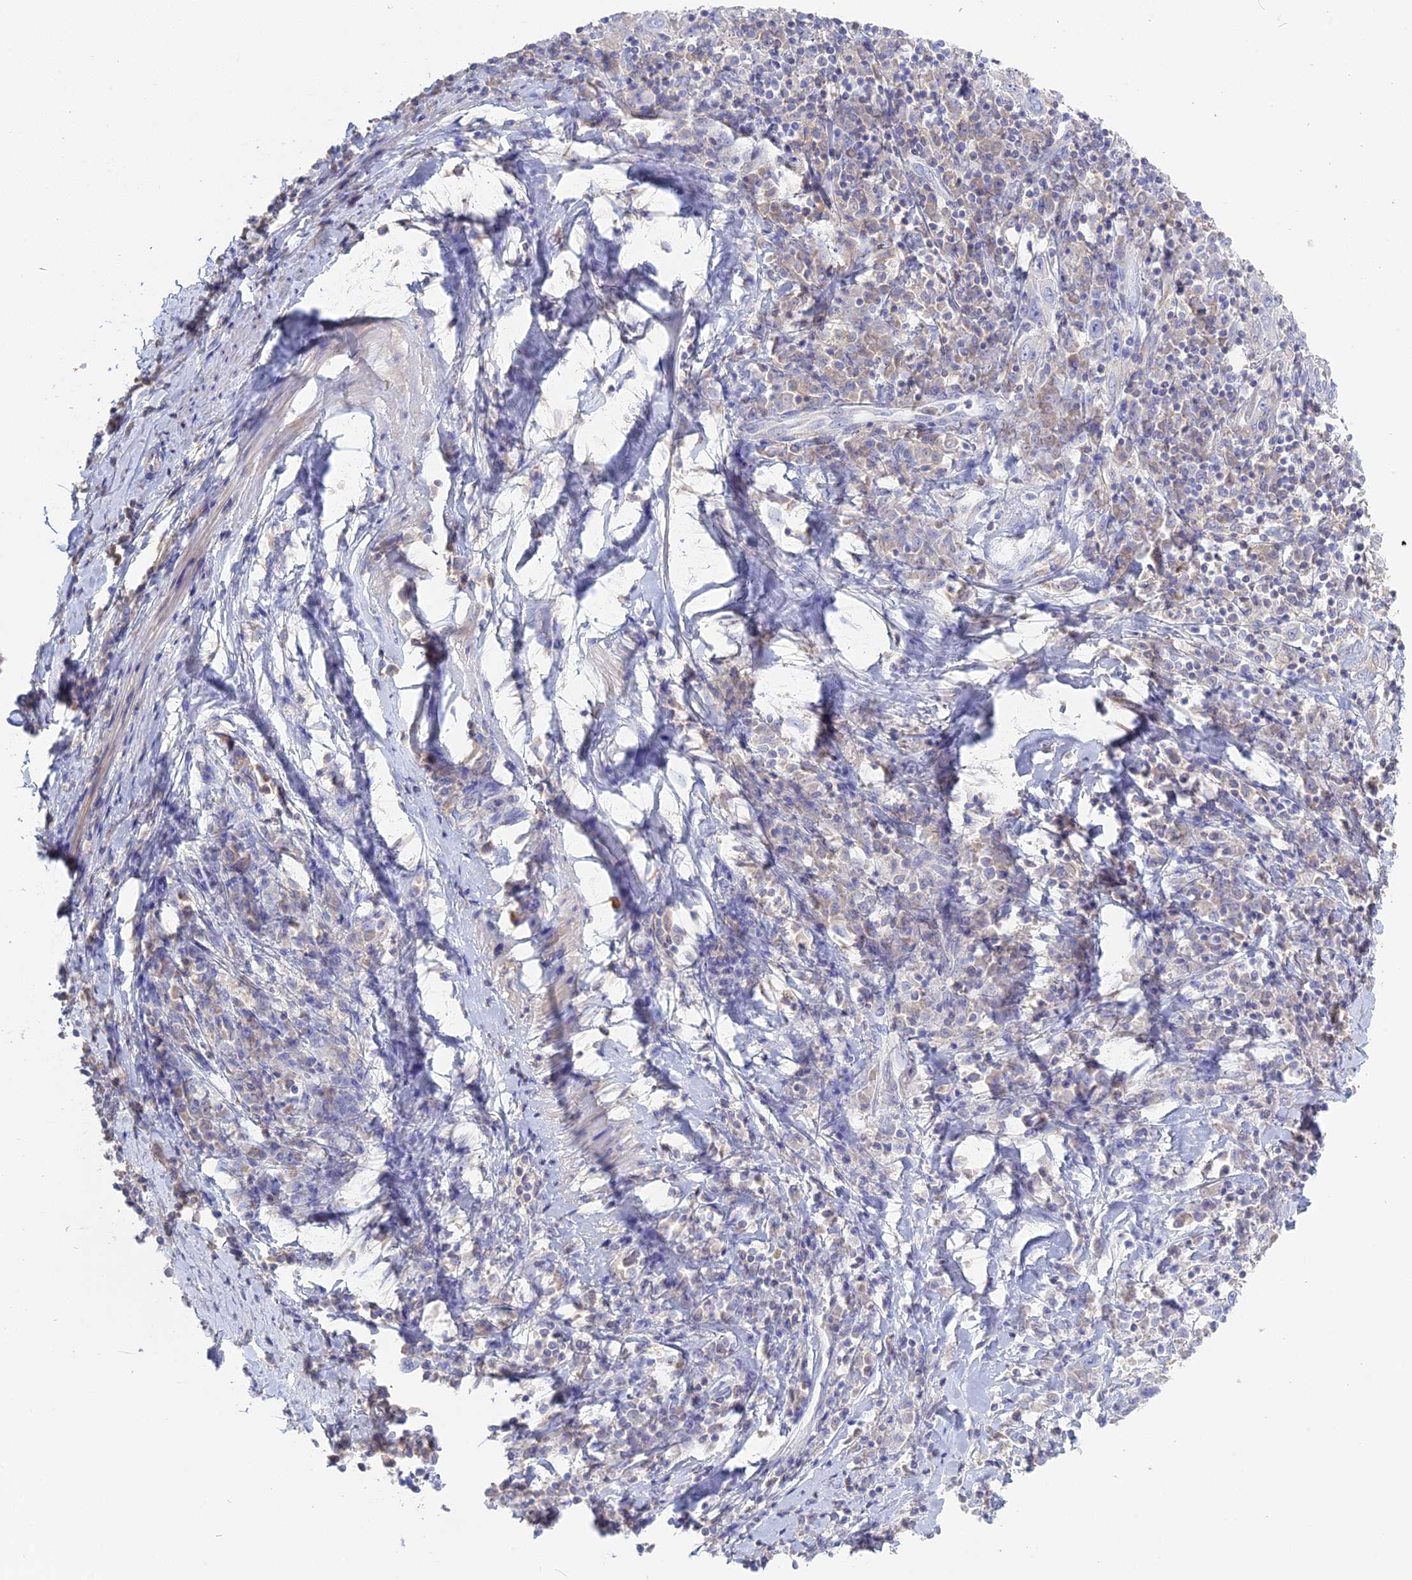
{"staining": {"intensity": "negative", "quantity": "none", "location": "none"}, "tissue": "cervical cancer", "cell_type": "Tumor cells", "image_type": "cancer", "snomed": [{"axis": "morphology", "description": "Squamous cell carcinoma, NOS"}, {"axis": "topography", "description": "Cervix"}], "caption": "The micrograph exhibits no significant staining in tumor cells of cervical squamous cell carcinoma. (Stains: DAB (3,3'-diaminobenzidine) IHC with hematoxylin counter stain, Microscopy: brightfield microscopy at high magnification).", "gene": "ADGRA1", "patient": {"sex": "female", "age": 46}}